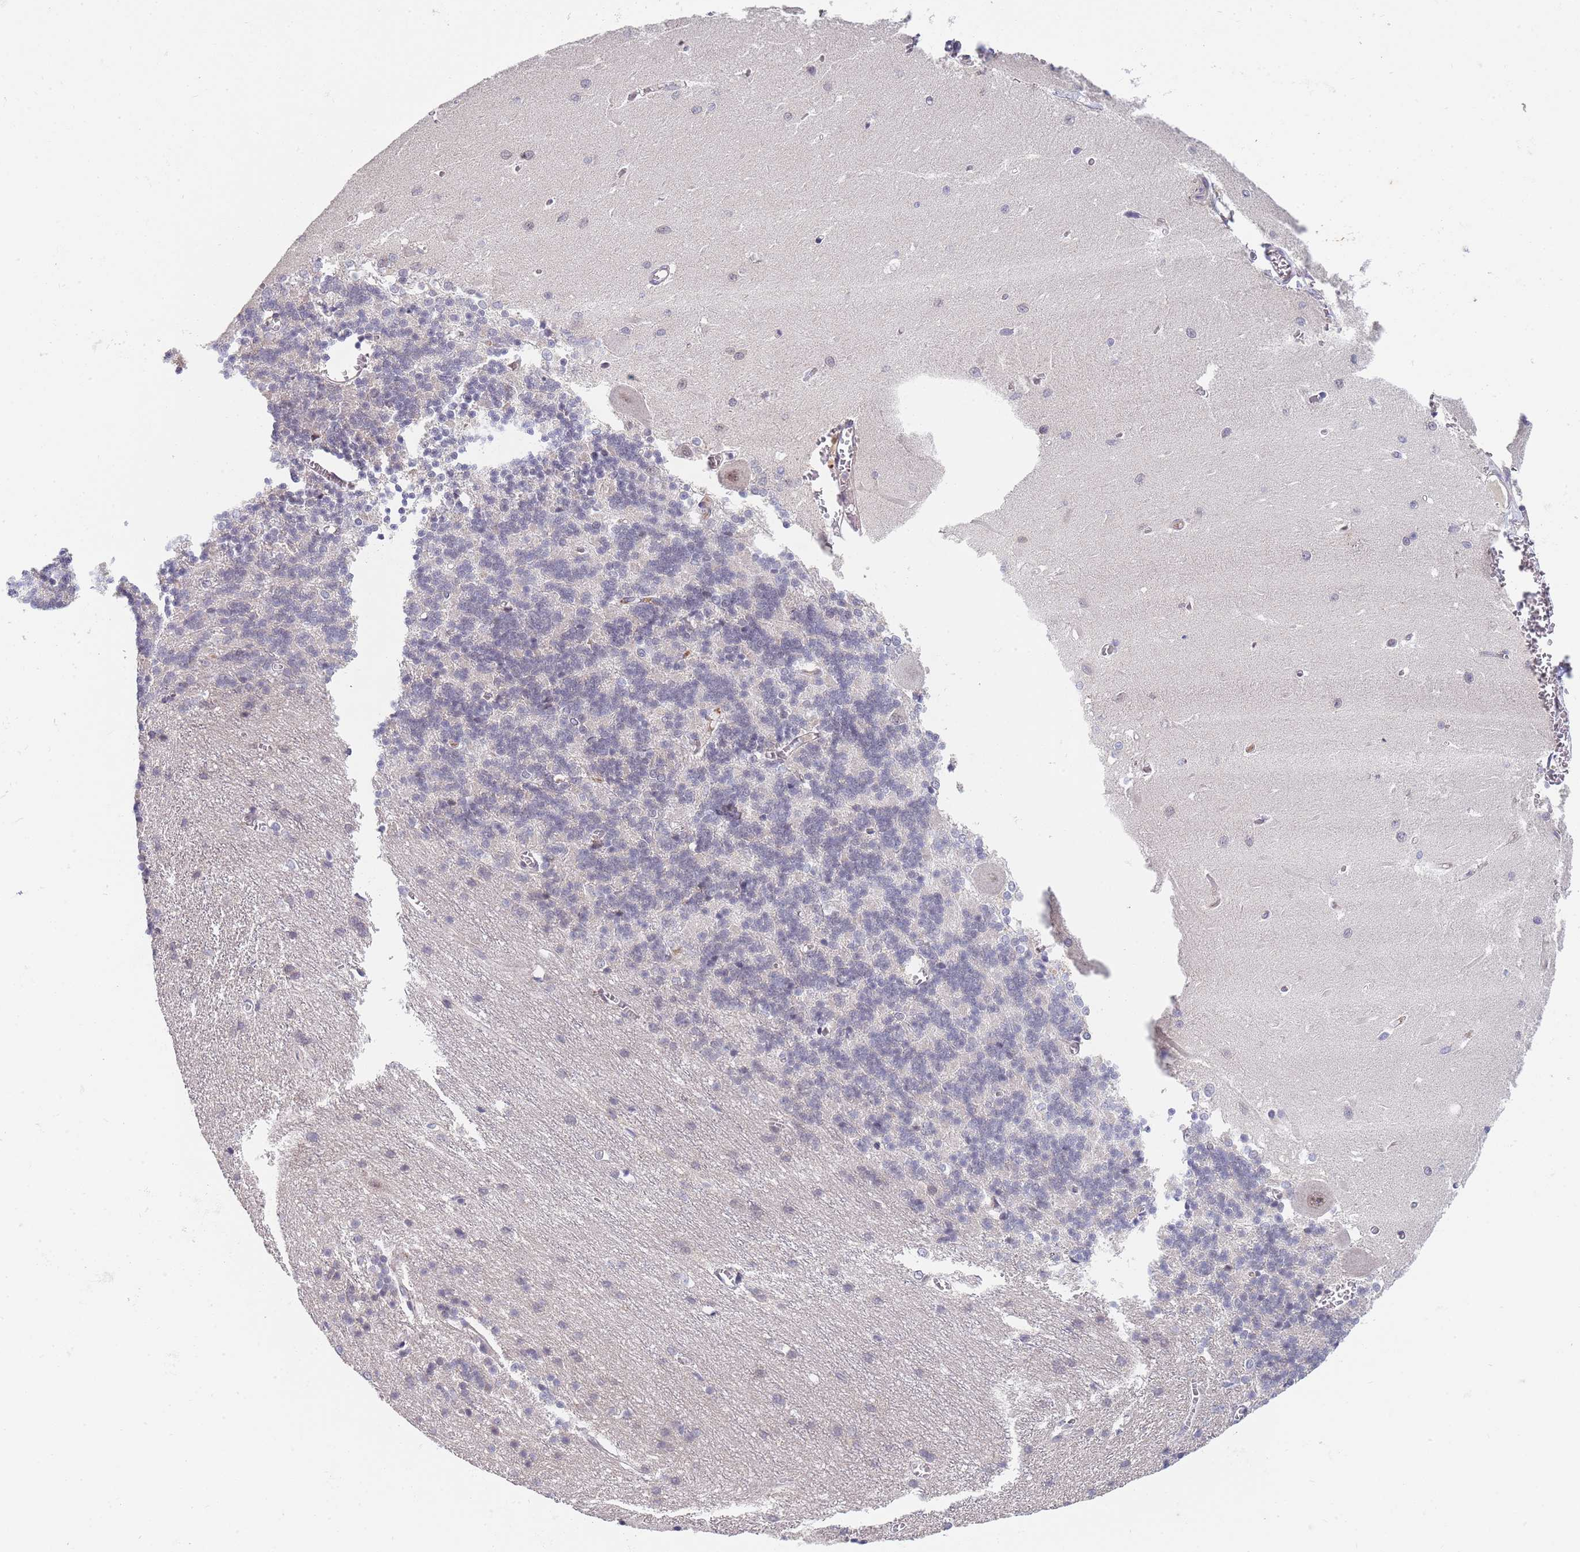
{"staining": {"intensity": "negative", "quantity": "none", "location": "none"}, "tissue": "cerebellum", "cell_type": "Cells in granular layer", "image_type": "normal", "snomed": [{"axis": "morphology", "description": "Normal tissue, NOS"}, {"axis": "topography", "description": "Cerebellum"}], "caption": "Immunohistochemistry photomicrograph of unremarkable human cerebellum stained for a protein (brown), which demonstrates no staining in cells in granular layer. (DAB IHC with hematoxylin counter stain).", "gene": "B4GALT4", "patient": {"sex": "male", "age": 37}}